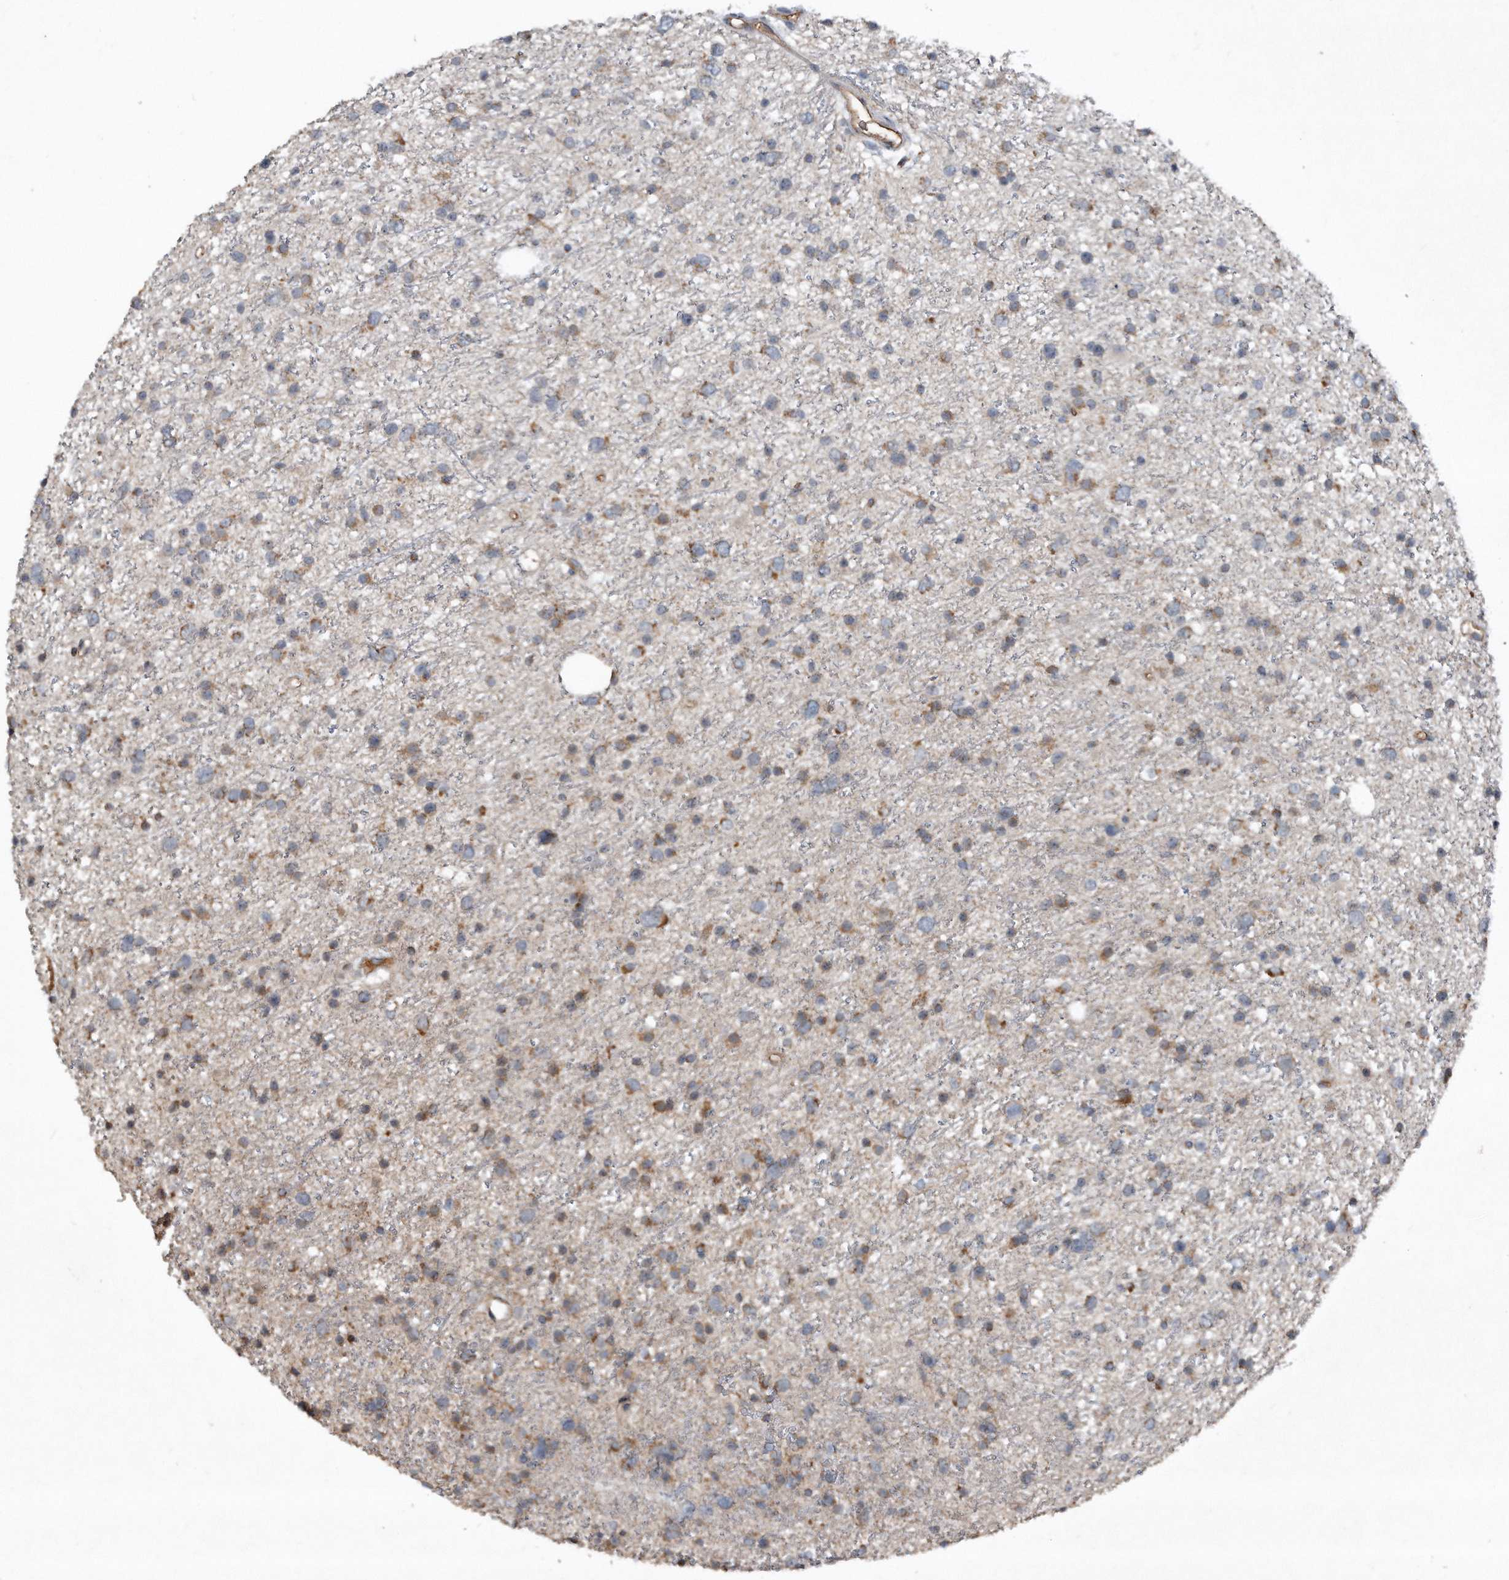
{"staining": {"intensity": "weak", "quantity": "<25%", "location": "cytoplasmic/membranous"}, "tissue": "glioma", "cell_type": "Tumor cells", "image_type": "cancer", "snomed": [{"axis": "morphology", "description": "Glioma, malignant, Low grade"}, {"axis": "topography", "description": "Cerebral cortex"}], "caption": "IHC of low-grade glioma (malignant) exhibits no expression in tumor cells.", "gene": "SDHA", "patient": {"sex": "female", "age": 39}}